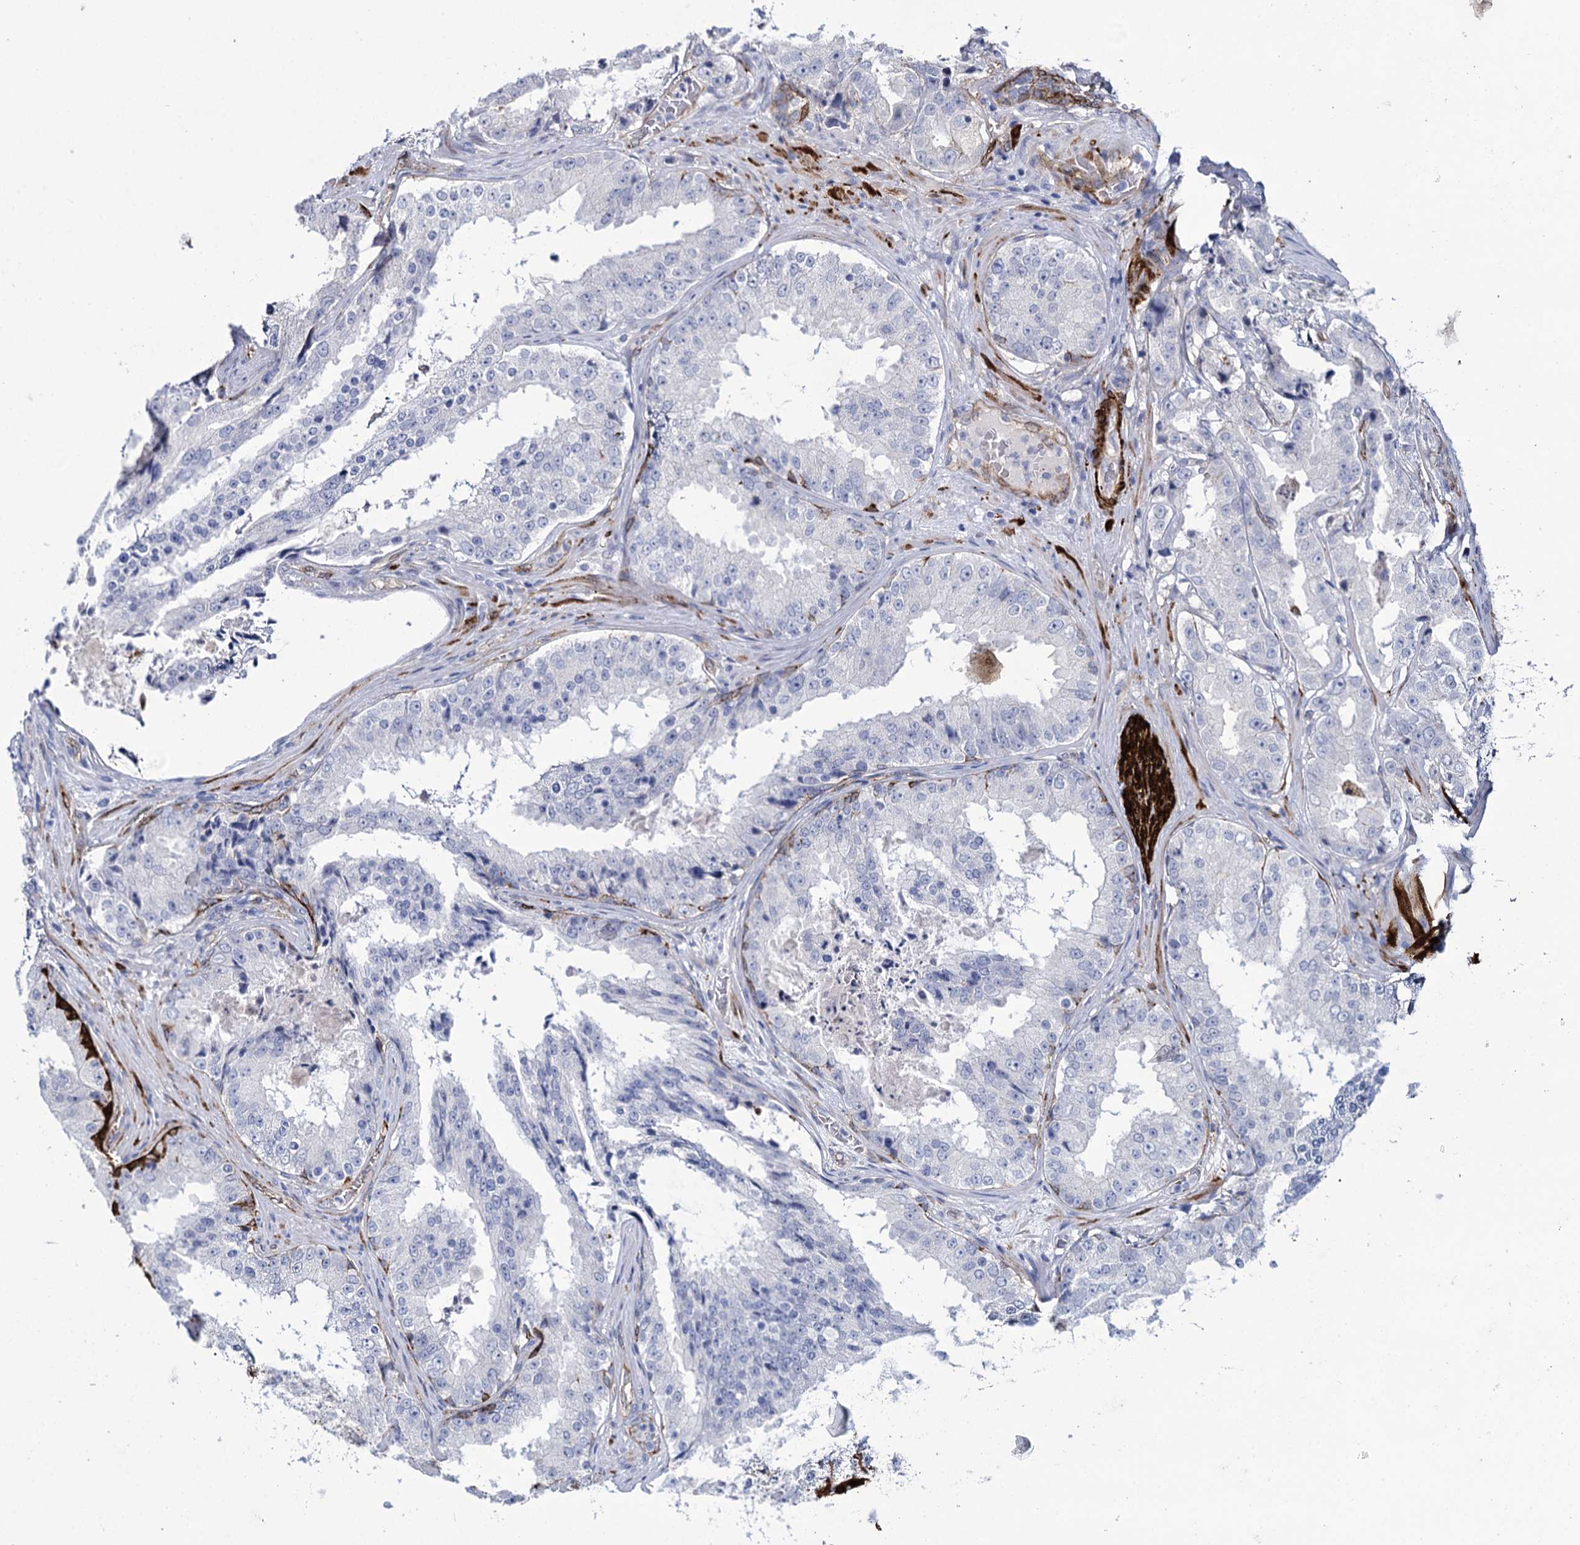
{"staining": {"intensity": "negative", "quantity": "none", "location": "none"}, "tissue": "prostate cancer", "cell_type": "Tumor cells", "image_type": "cancer", "snomed": [{"axis": "morphology", "description": "Adenocarcinoma, High grade"}, {"axis": "topography", "description": "Prostate"}], "caption": "The photomicrograph reveals no staining of tumor cells in adenocarcinoma (high-grade) (prostate).", "gene": "SNCG", "patient": {"sex": "male", "age": 73}}